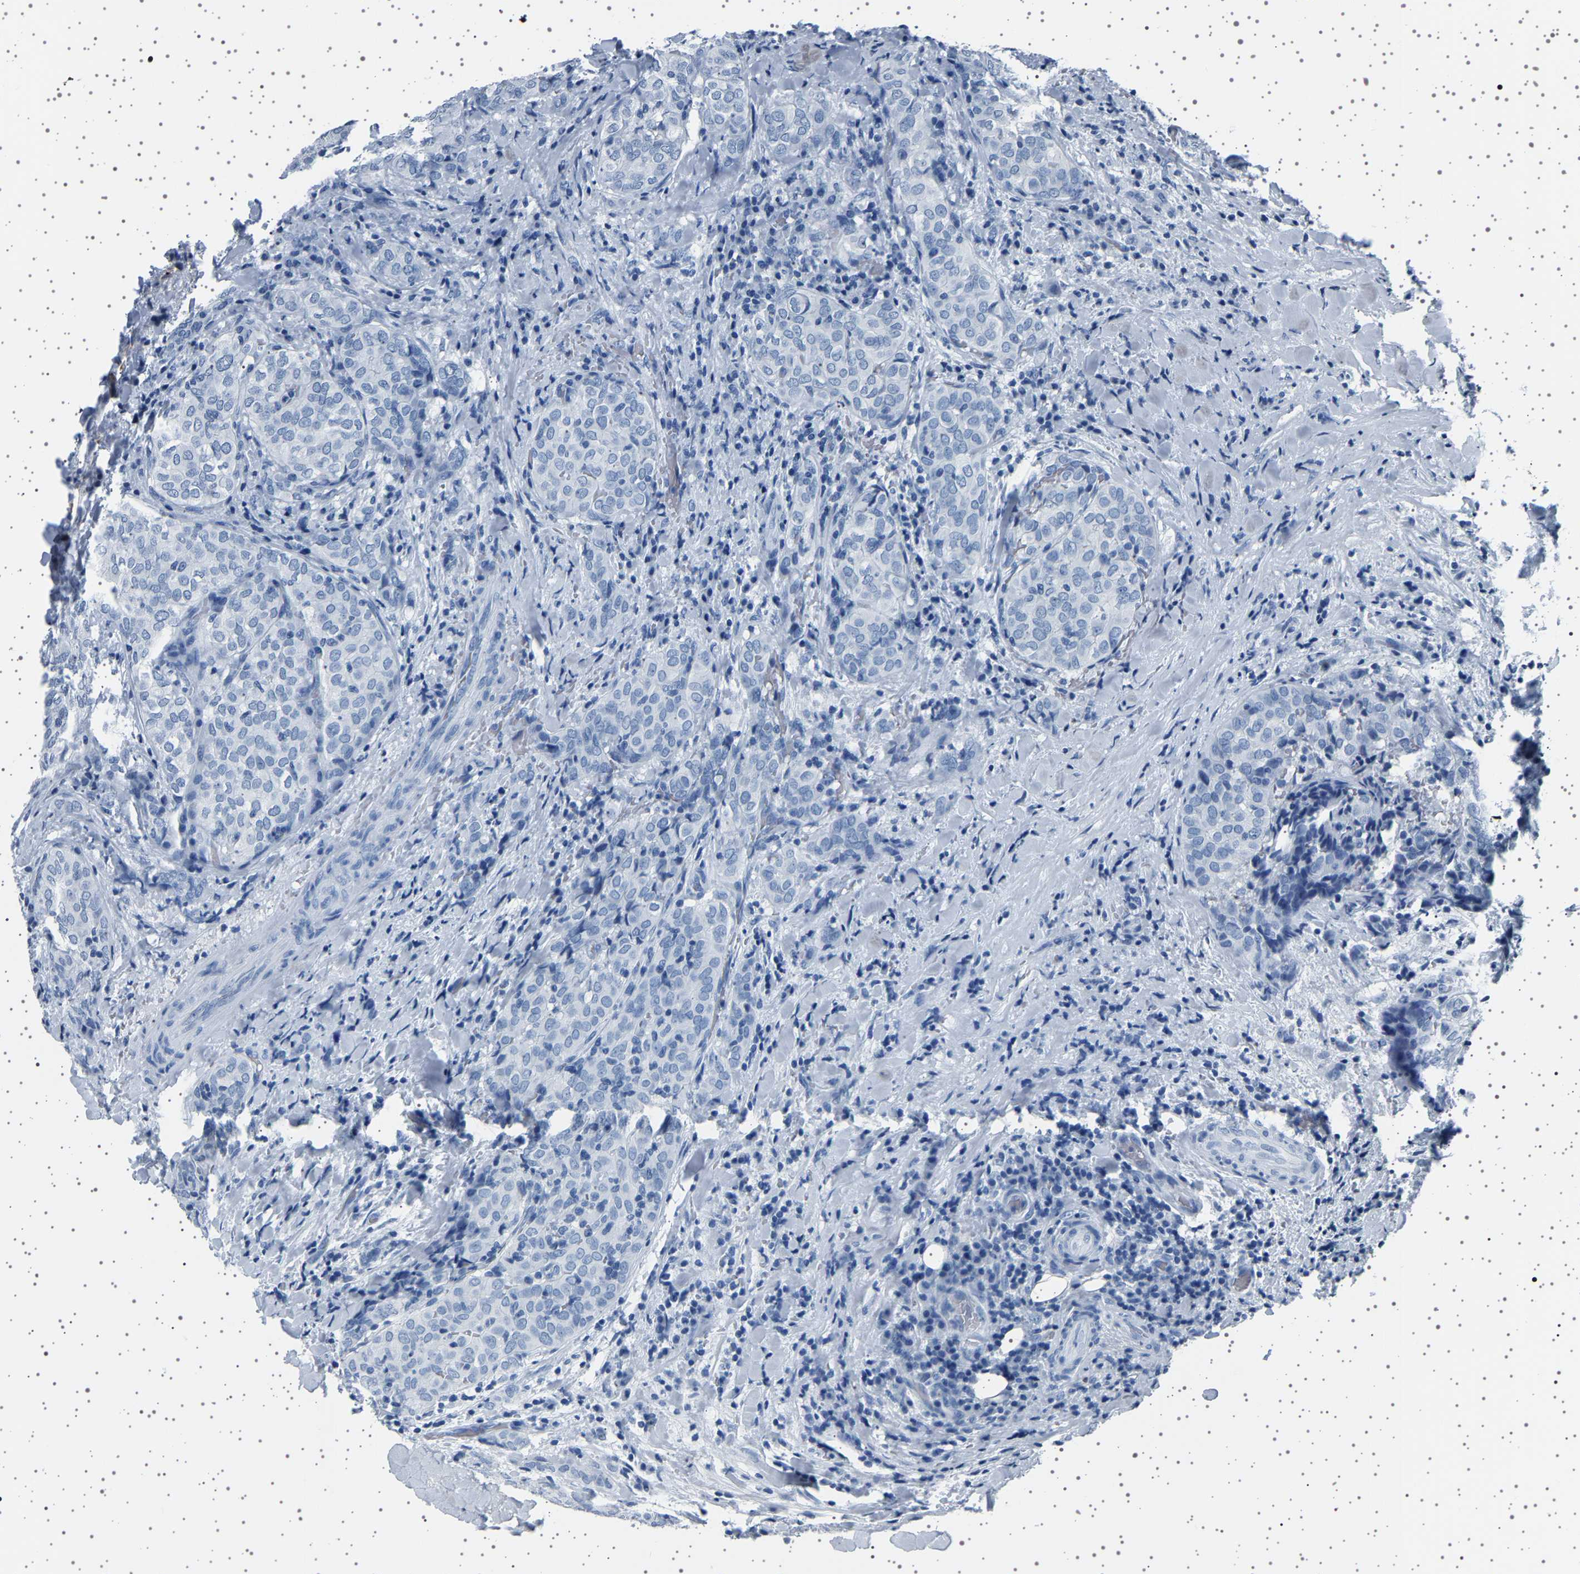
{"staining": {"intensity": "negative", "quantity": "none", "location": "none"}, "tissue": "thyroid cancer", "cell_type": "Tumor cells", "image_type": "cancer", "snomed": [{"axis": "morphology", "description": "Normal tissue, NOS"}, {"axis": "morphology", "description": "Papillary adenocarcinoma, NOS"}, {"axis": "topography", "description": "Thyroid gland"}], "caption": "An immunohistochemistry (IHC) micrograph of papillary adenocarcinoma (thyroid) is shown. There is no staining in tumor cells of papillary adenocarcinoma (thyroid).", "gene": "TFF3", "patient": {"sex": "female", "age": 30}}